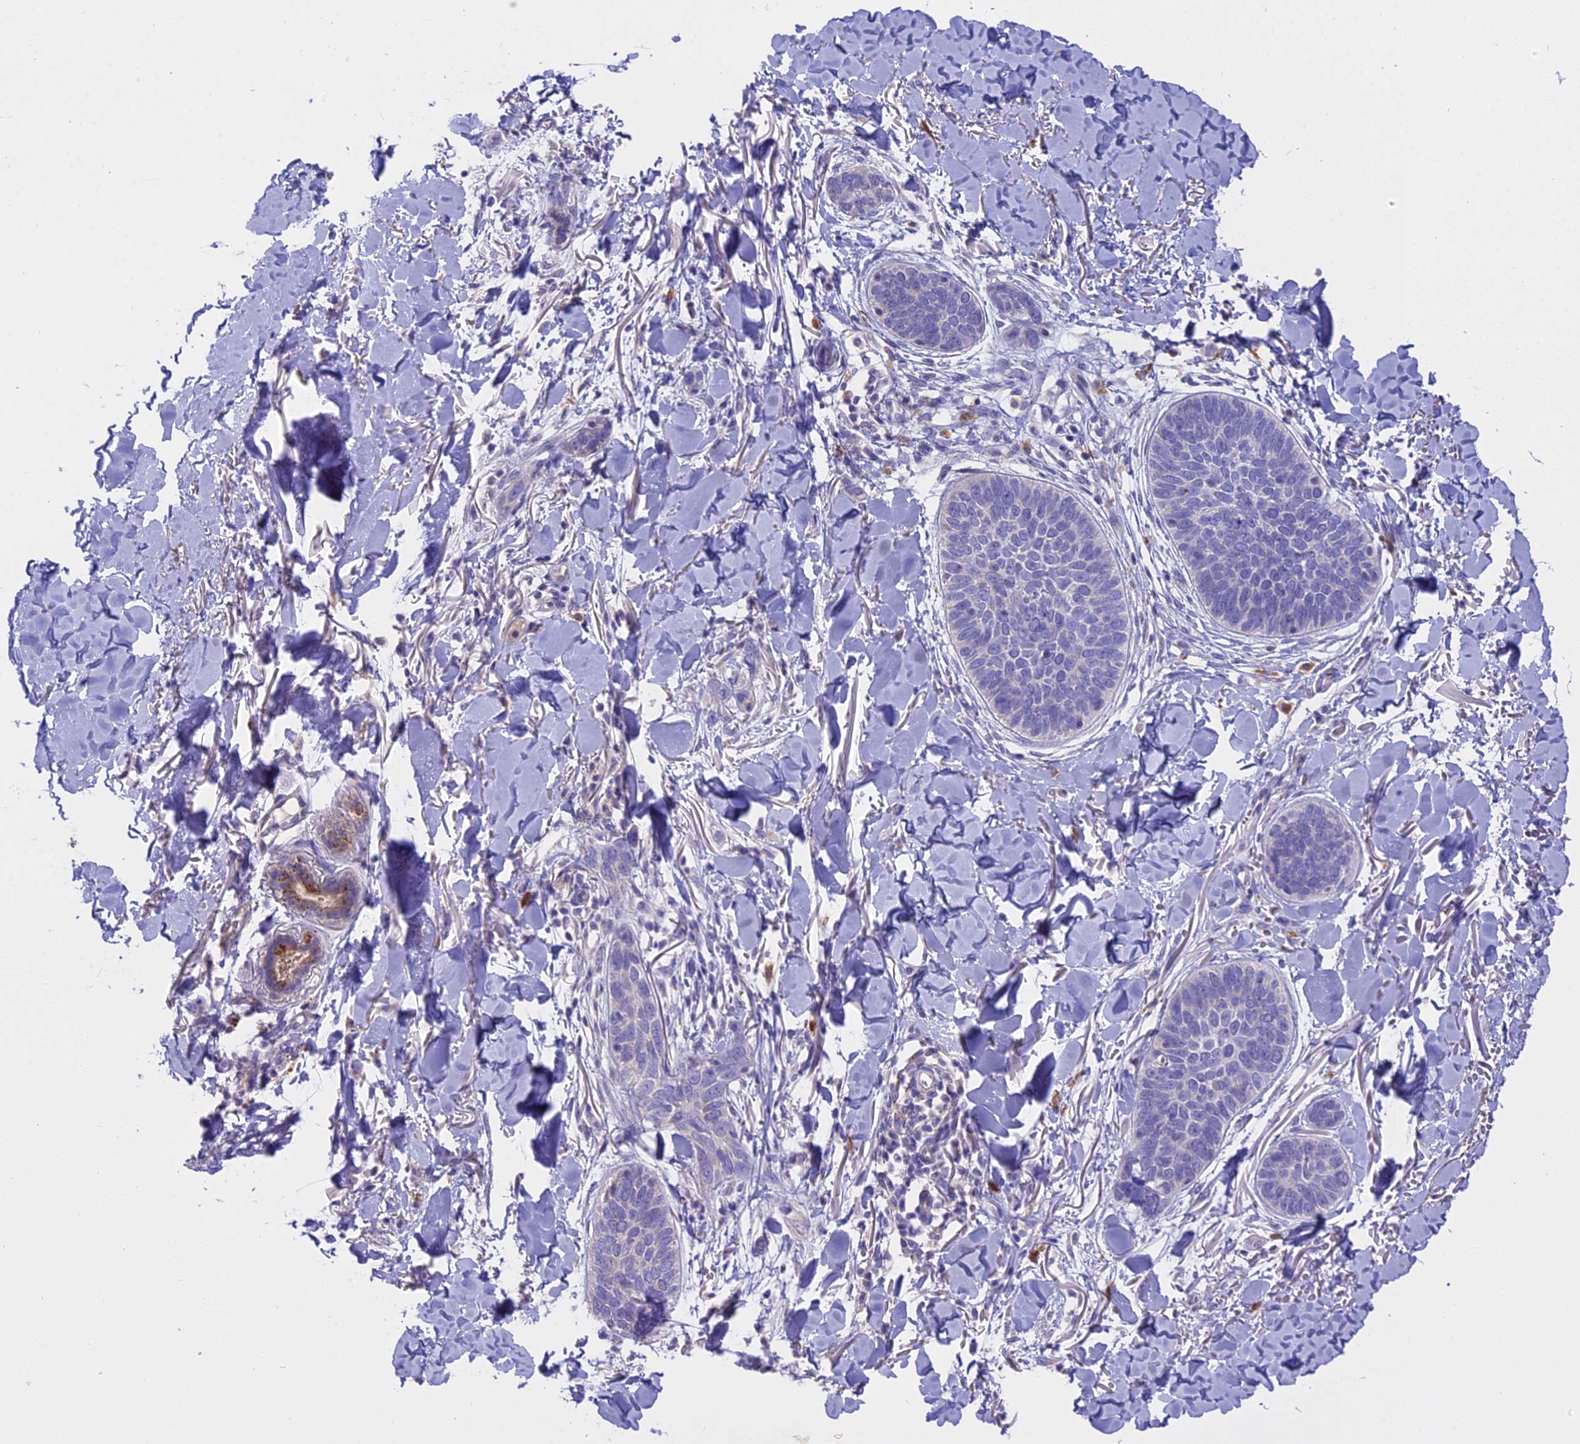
{"staining": {"intensity": "negative", "quantity": "none", "location": "none"}, "tissue": "skin cancer", "cell_type": "Tumor cells", "image_type": "cancer", "snomed": [{"axis": "morphology", "description": "Basal cell carcinoma"}, {"axis": "topography", "description": "Skin"}], "caption": "DAB (3,3'-diaminobenzidine) immunohistochemical staining of skin cancer (basal cell carcinoma) reveals no significant positivity in tumor cells.", "gene": "LYPD6", "patient": {"sex": "male", "age": 85}}